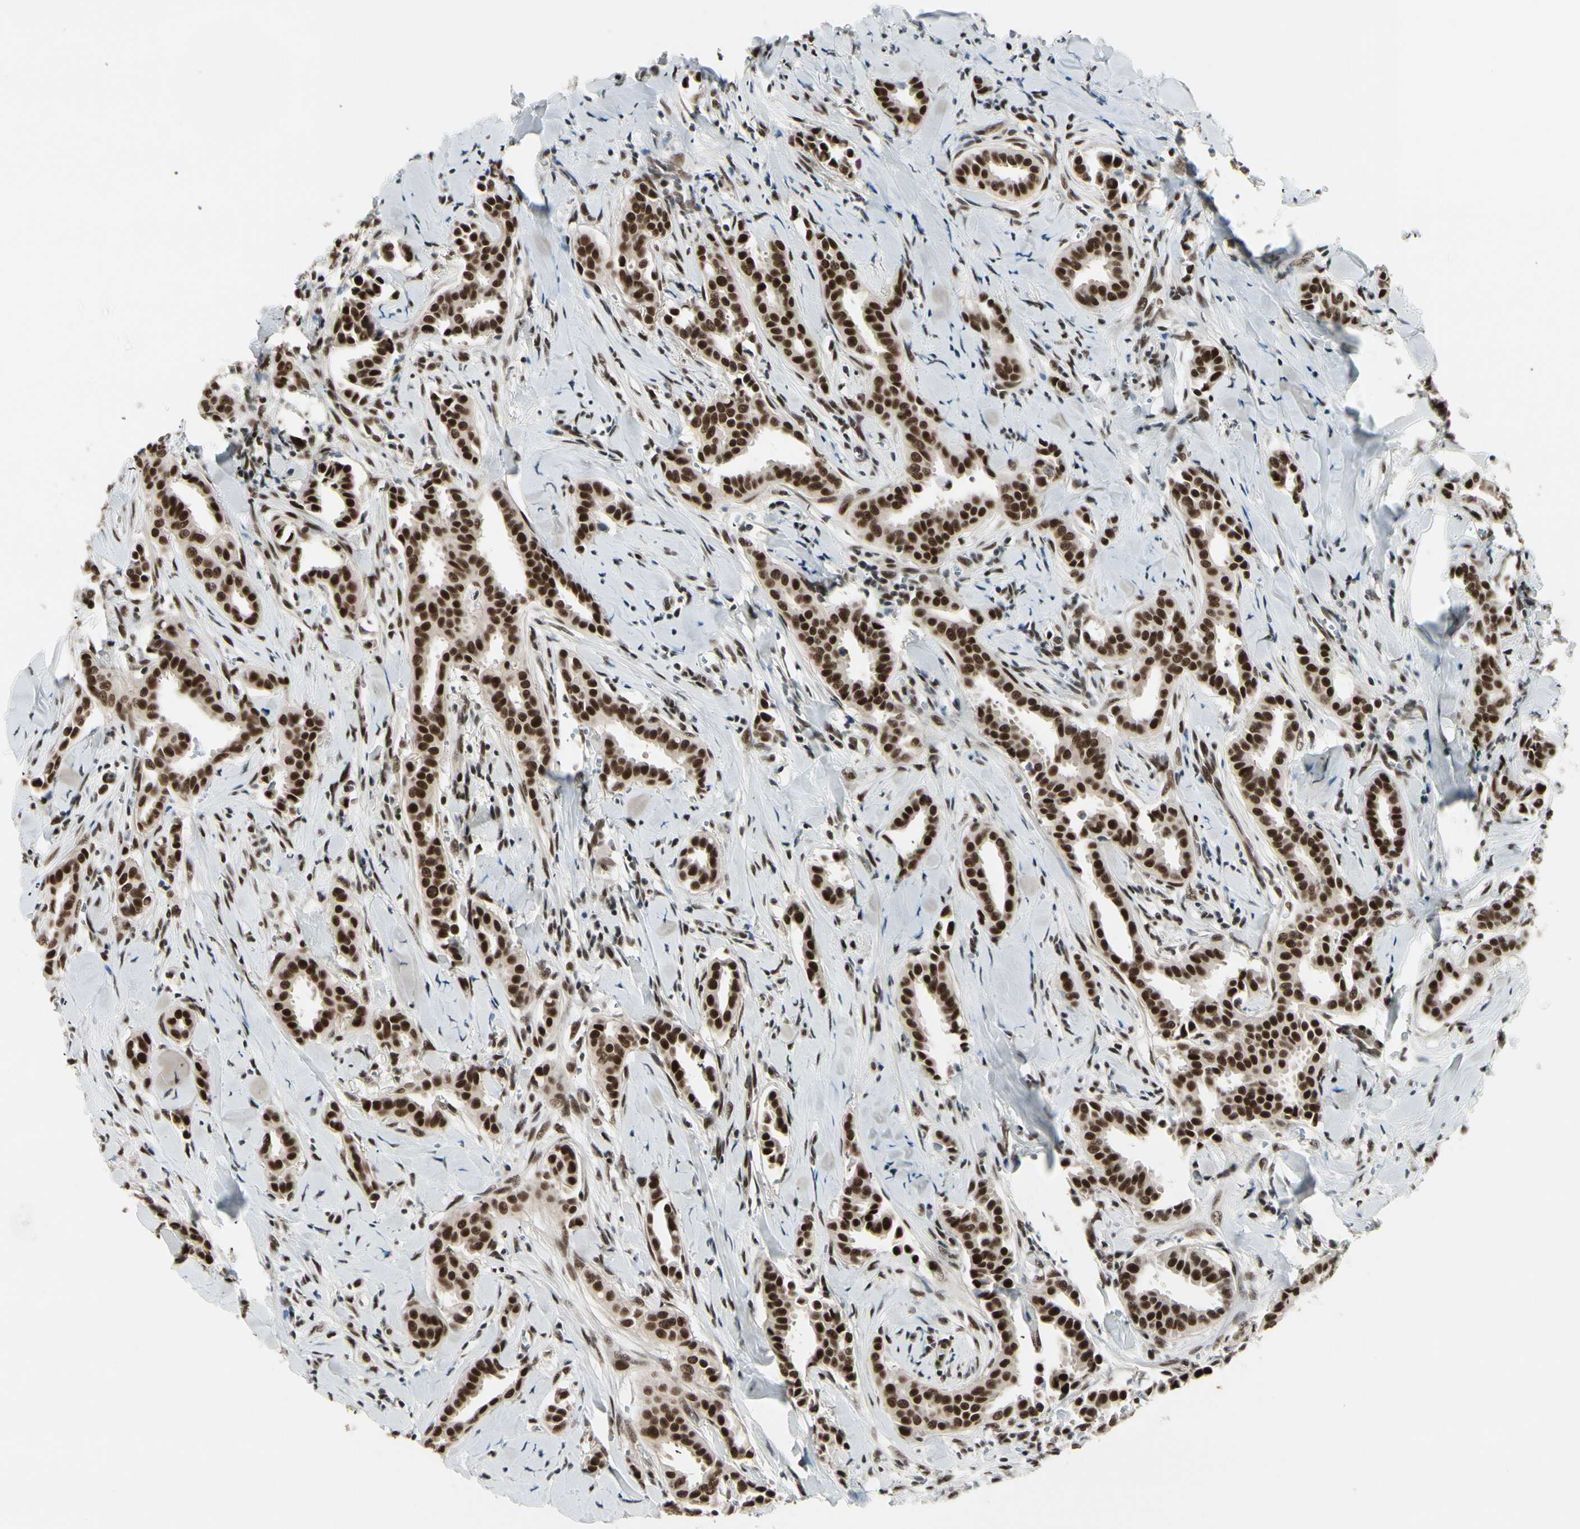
{"staining": {"intensity": "strong", "quantity": ">75%", "location": "nuclear"}, "tissue": "head and neck cancer", "cell_type": "Tumor cells", "image_type": "cancer", "snomed": [{"axis": "morphology", "description": "Adenocarcinoma, NOS"}, {"axis": "topography", "description": "Salivary gland"}, {"axis": "topography", "description": "Head-Neck"}], "caption": "Protein expression analysis of adenocarcinoma (head and neck) exhibits strong nuclear staining in approximately >75% of tumor cells.", "gene": "CHAMP1", "patient": {"sex": "female", "age": 59}}